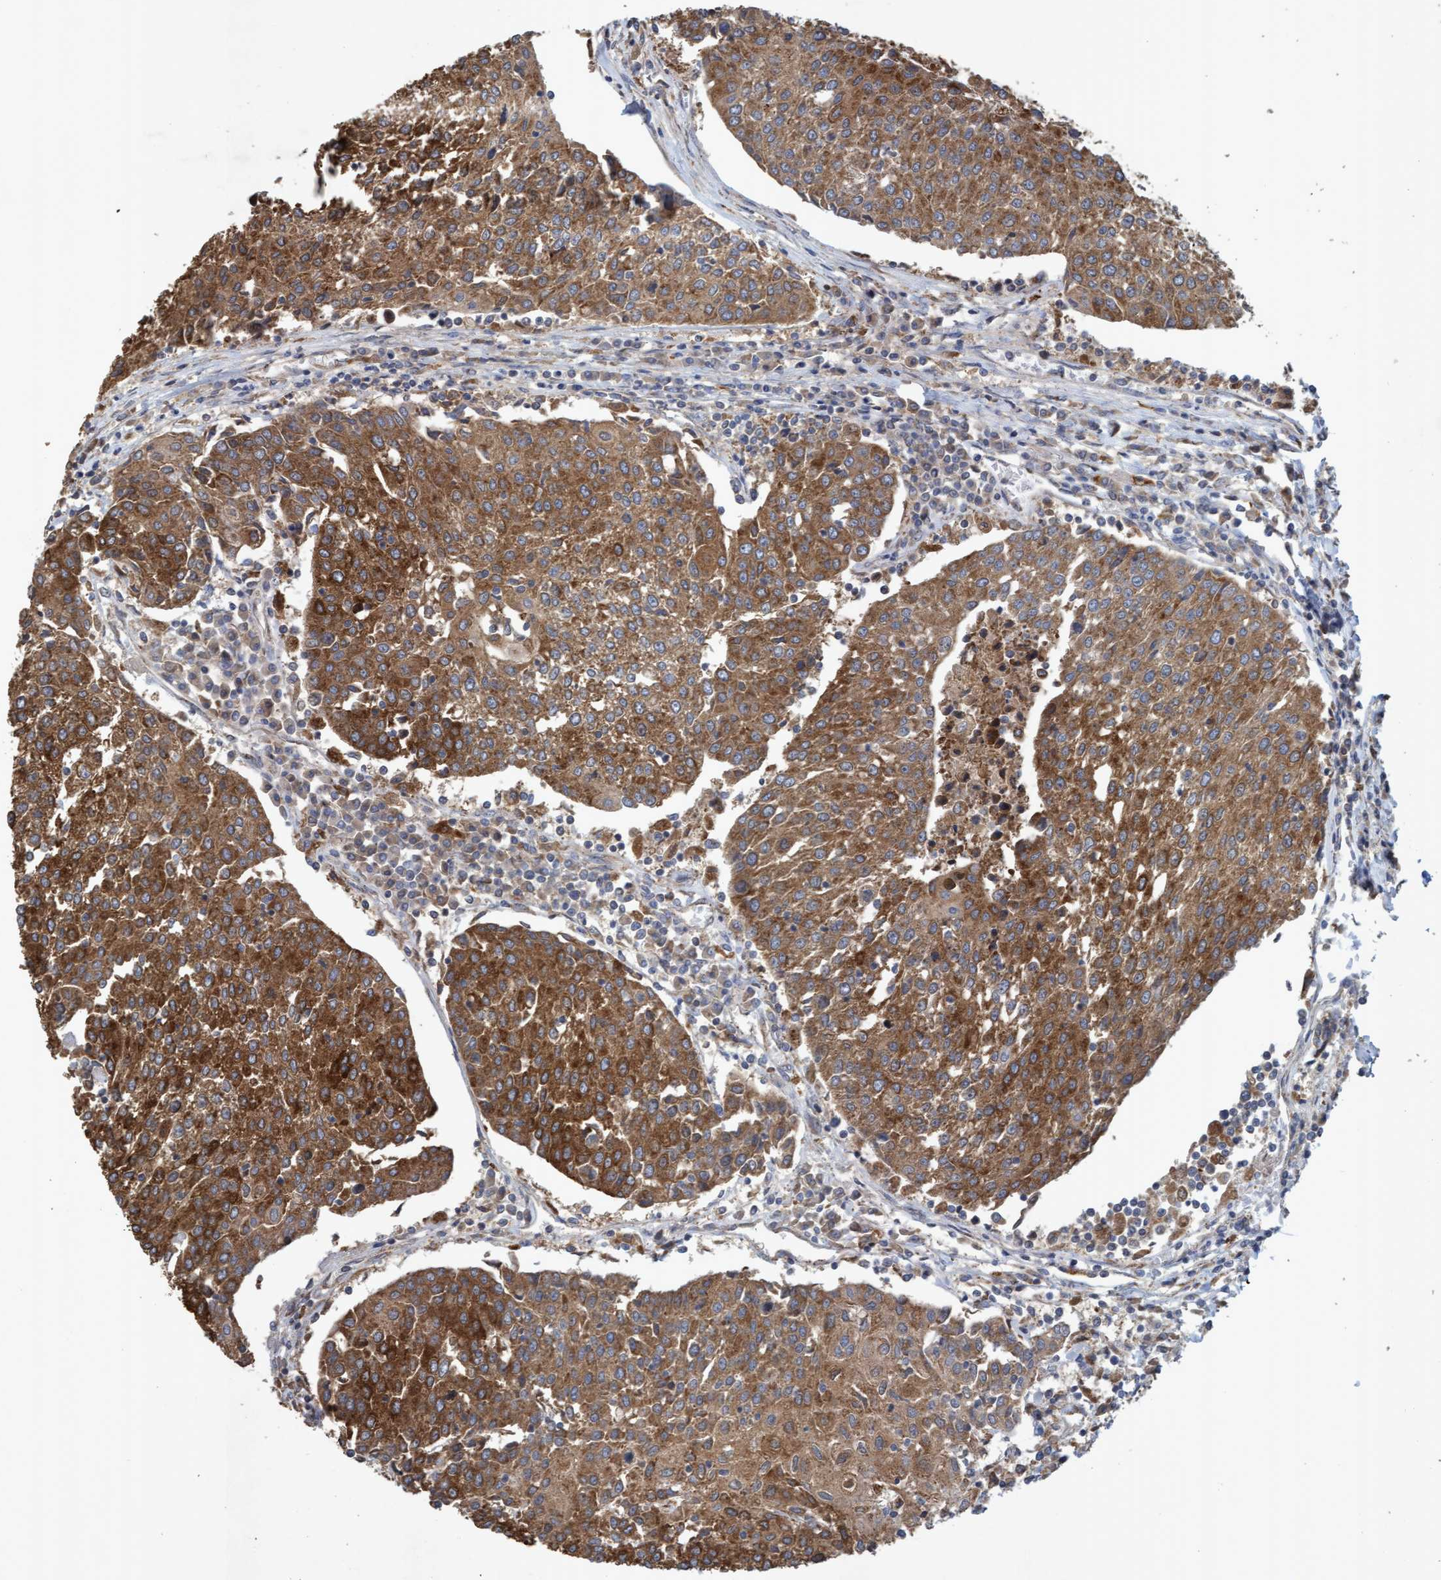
{"staining": {"intensity": "moderate", "quantity": ">75%", "location": "cytoplasmic/membranous"}, "tissue": "urothelial cancer", "cell_type": "Tumor cells", "image_type": "cancer", "snomed": [{"axis": "morphology", "description": "Urothelial carcinoma, High grade"}, {"axis": "topography", "description": "Urinary bladder"}], "caption": "High-grade urothelial carcinoma tissue reveals moderate cytoplasmic/membranous staining in about >75% of tumor cells", "gene": "ATPAF2", "patient": {"sex": "female", "age": 85}}